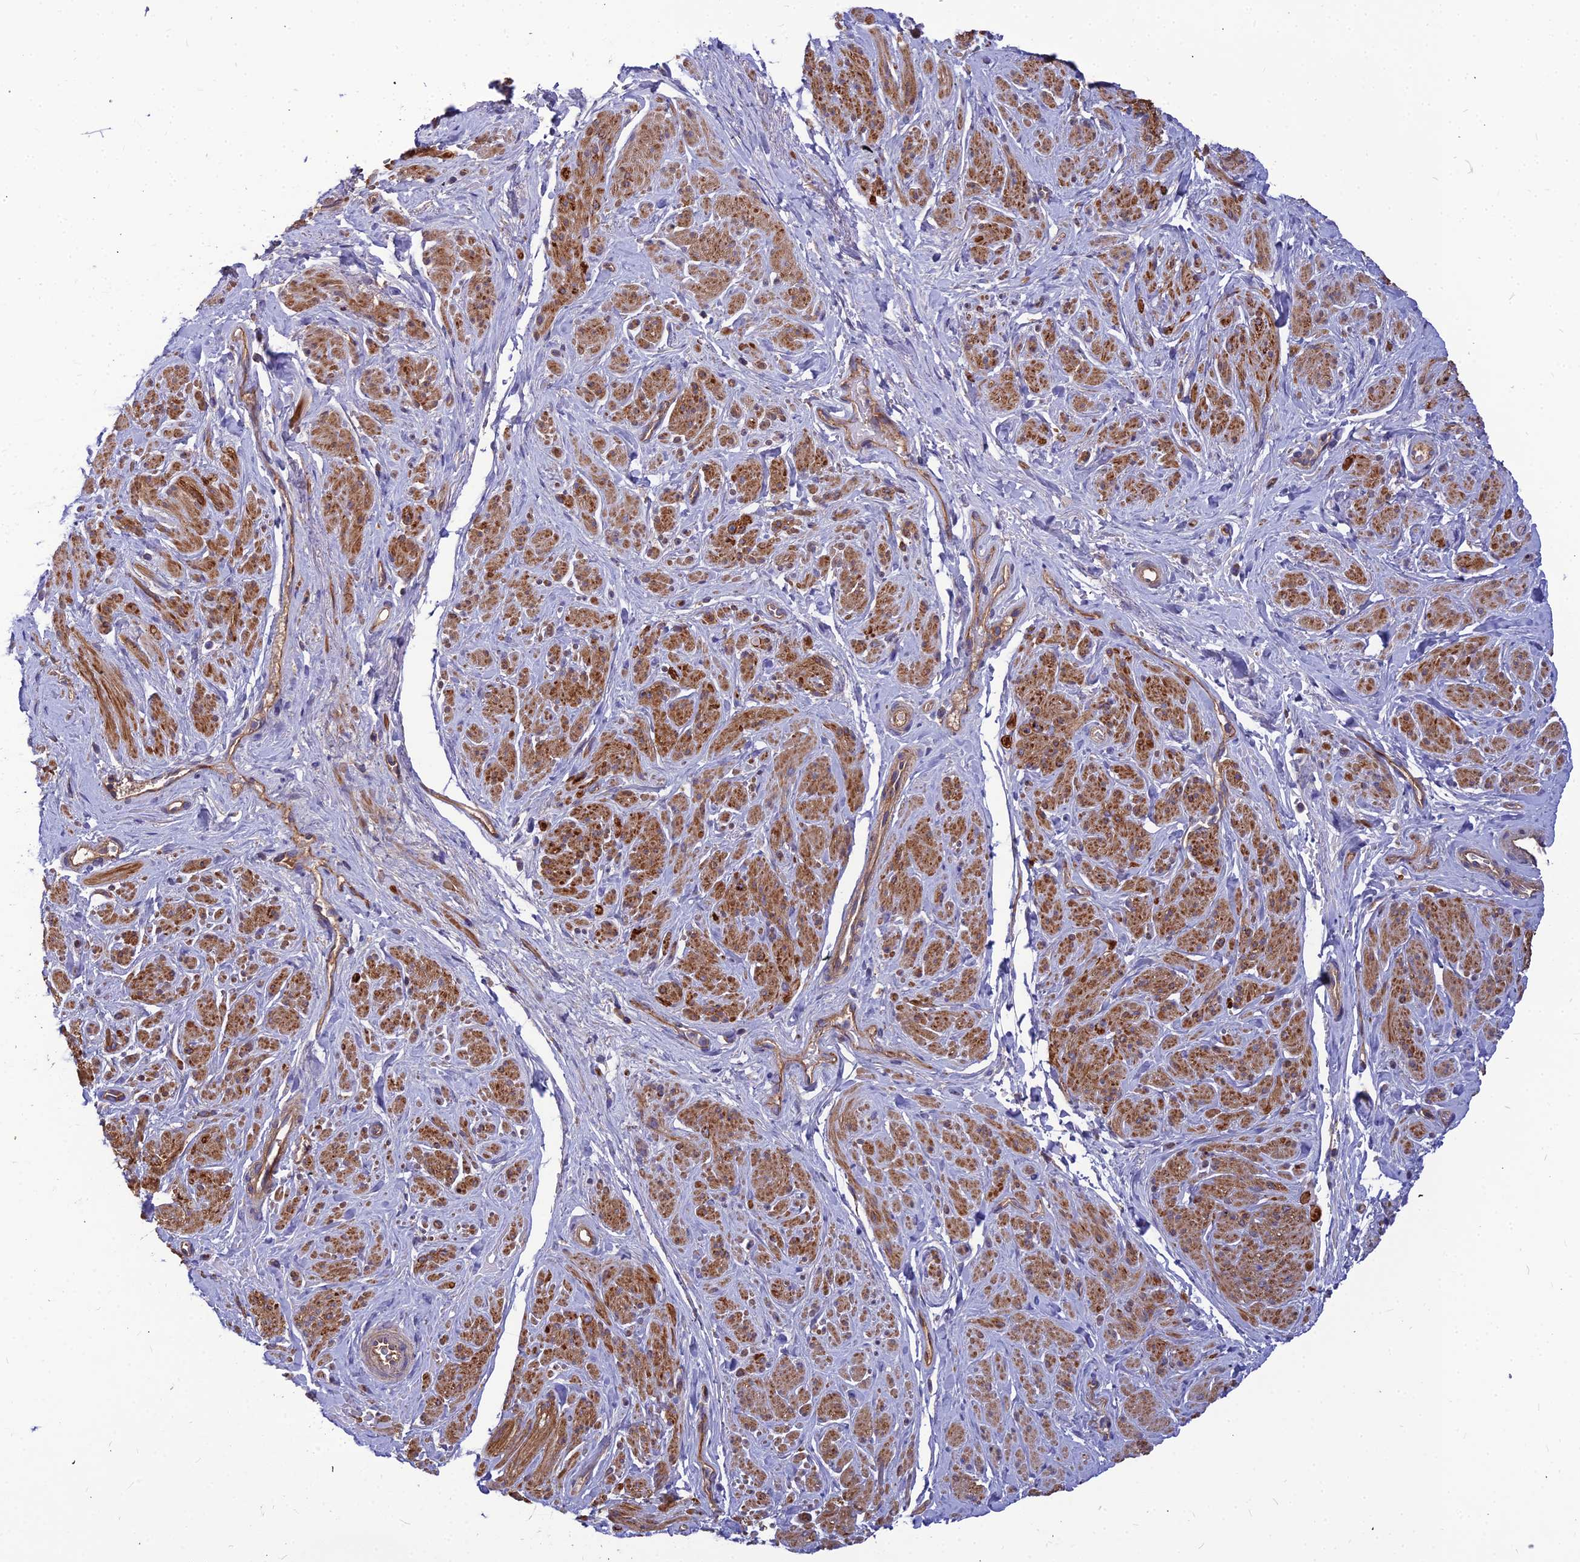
{"staining": {"intensity": "moderate", "quantity": ">75%", "location": "cytoplasmic/membranous"}, "tissue": "smooth muscle", "cell_type": "Smooth muscle cells", "image_type": "normal", "snomed": [{"axis": "morphology", "description": "Normal tissue, NOS"}, {"axis": "topography", "description": "Smooth muscle"}, {"axis": "topography", "description": "Peripheral nerve tissue"}], "caption": "This histopathology image reveals IHC staining of benign smooth muscle, with medium moderate cytoplasmic/membranous staining in about >75% of smooth muscle cells.", "gene": "ASPHD1", "patient": {"sex": "male", "age": 69}}